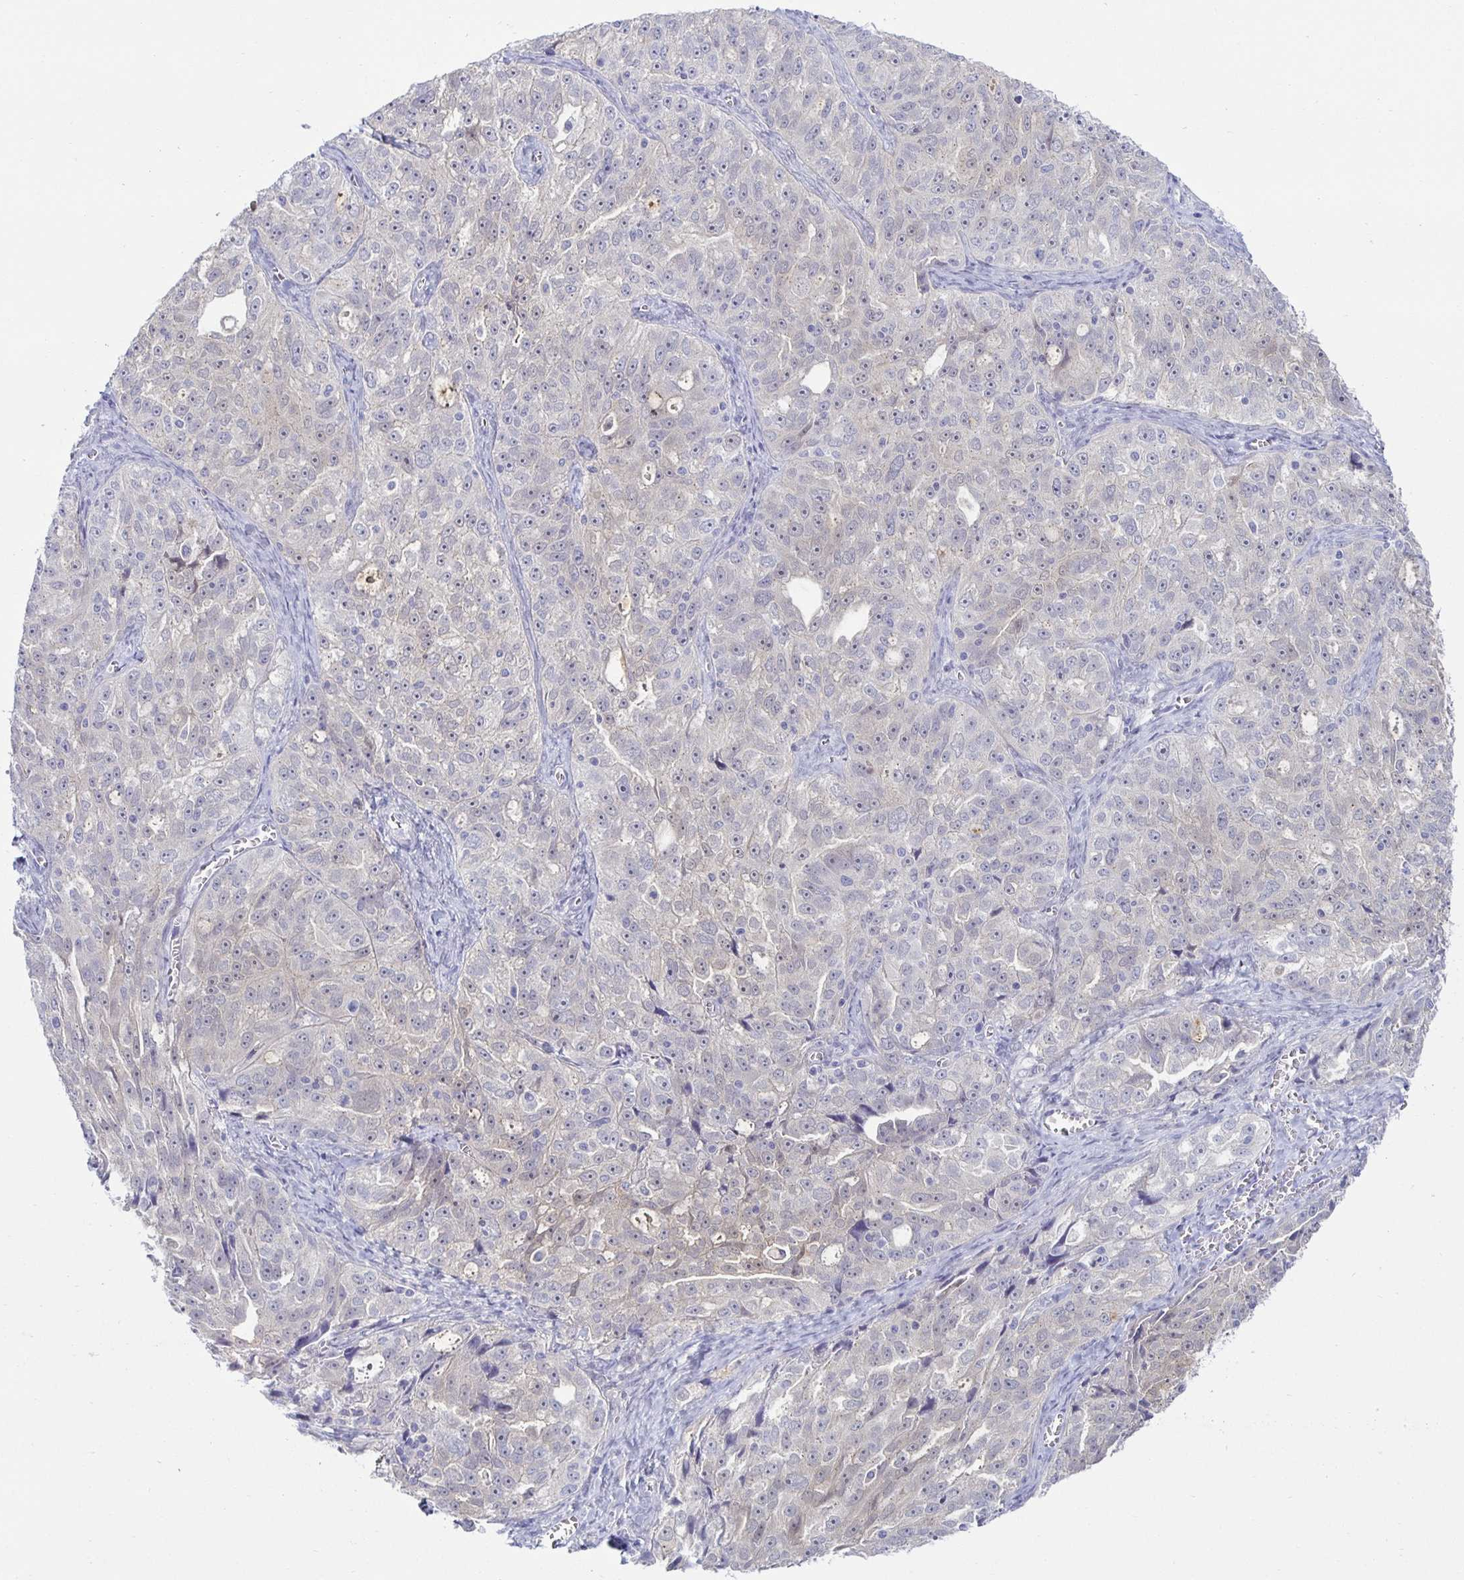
{"staining": {"intensity": "negative", "quantity": "none", "location": "none"}, "tissue": "ovarian cancer", "cell_type": "Tumor cells", "image_type": "cancer", "snomed": [{"axis": "morphology", "description": "Cystadenocarcinoma, serous, NOS"}, {"axis": "topography", "description": "Ovary"}], "caption": "This is an IHC image of ovarian serous cystadenocarcinoma. There is no expression in tumor cells.", "gene": "MON2", "patient": {"sex": "female", "age": 51}}